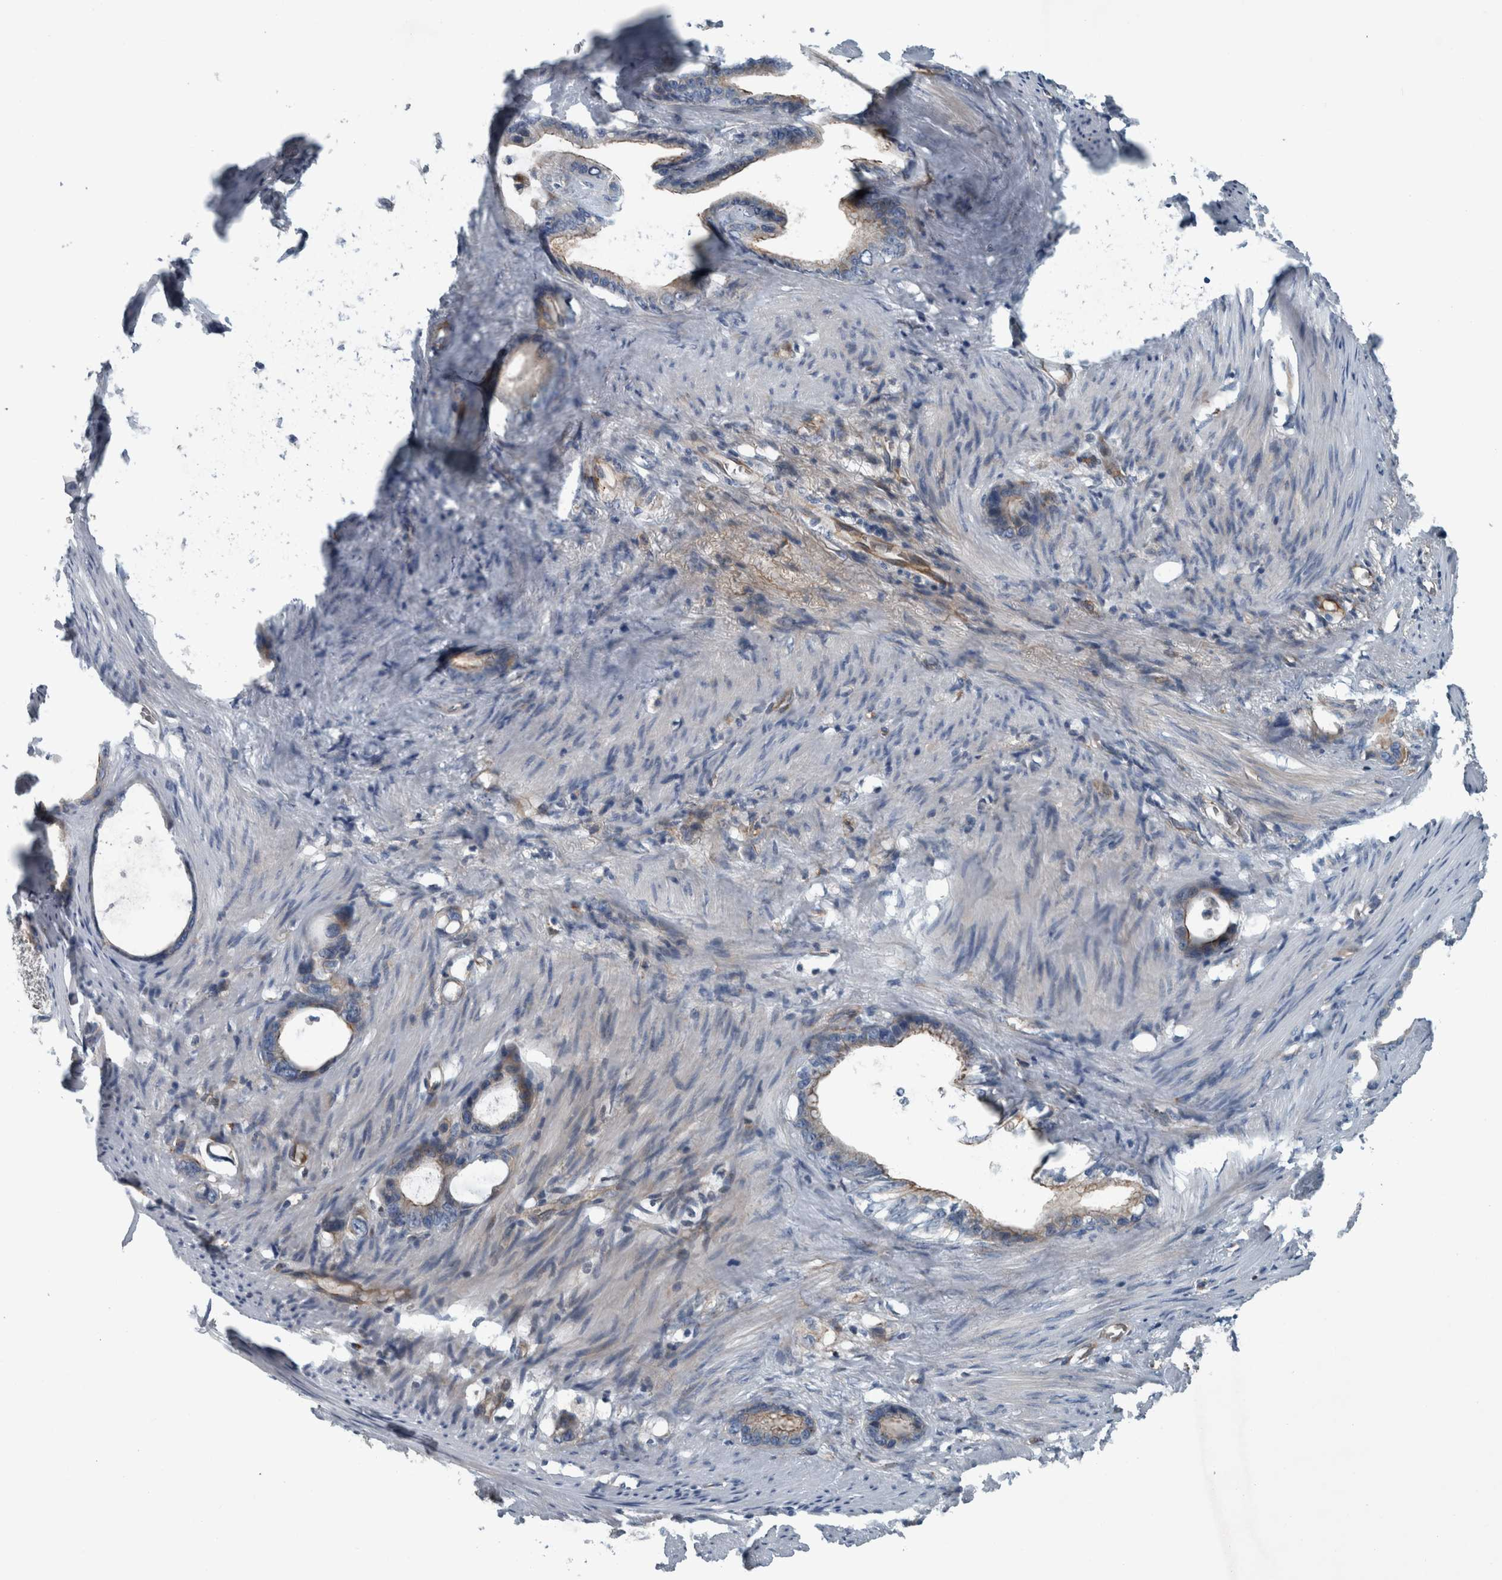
{"staining": {"intensity": "weak", "quantity": "25%-75%", "location": "cytoplasmic/membranous"}, "tissue": "stomach cancer", "cell_type": "Tumor cells", "image_type": "cancer", "snomed": [{"axis": "morphology", "description": "Adenocarcinoma, NOS"}, {"axis": "topography", "description": "Stomach"}], "caption": "Approximately 25%-75% of tumor cells in human stomach adenocarcinoma demonstrate weak cytoplasmic/membranous protein positivity as visualized by brown immunohistochemical staining.", "gene": "GLT8D2", "patient": {"sex": "female", "age": 75}}